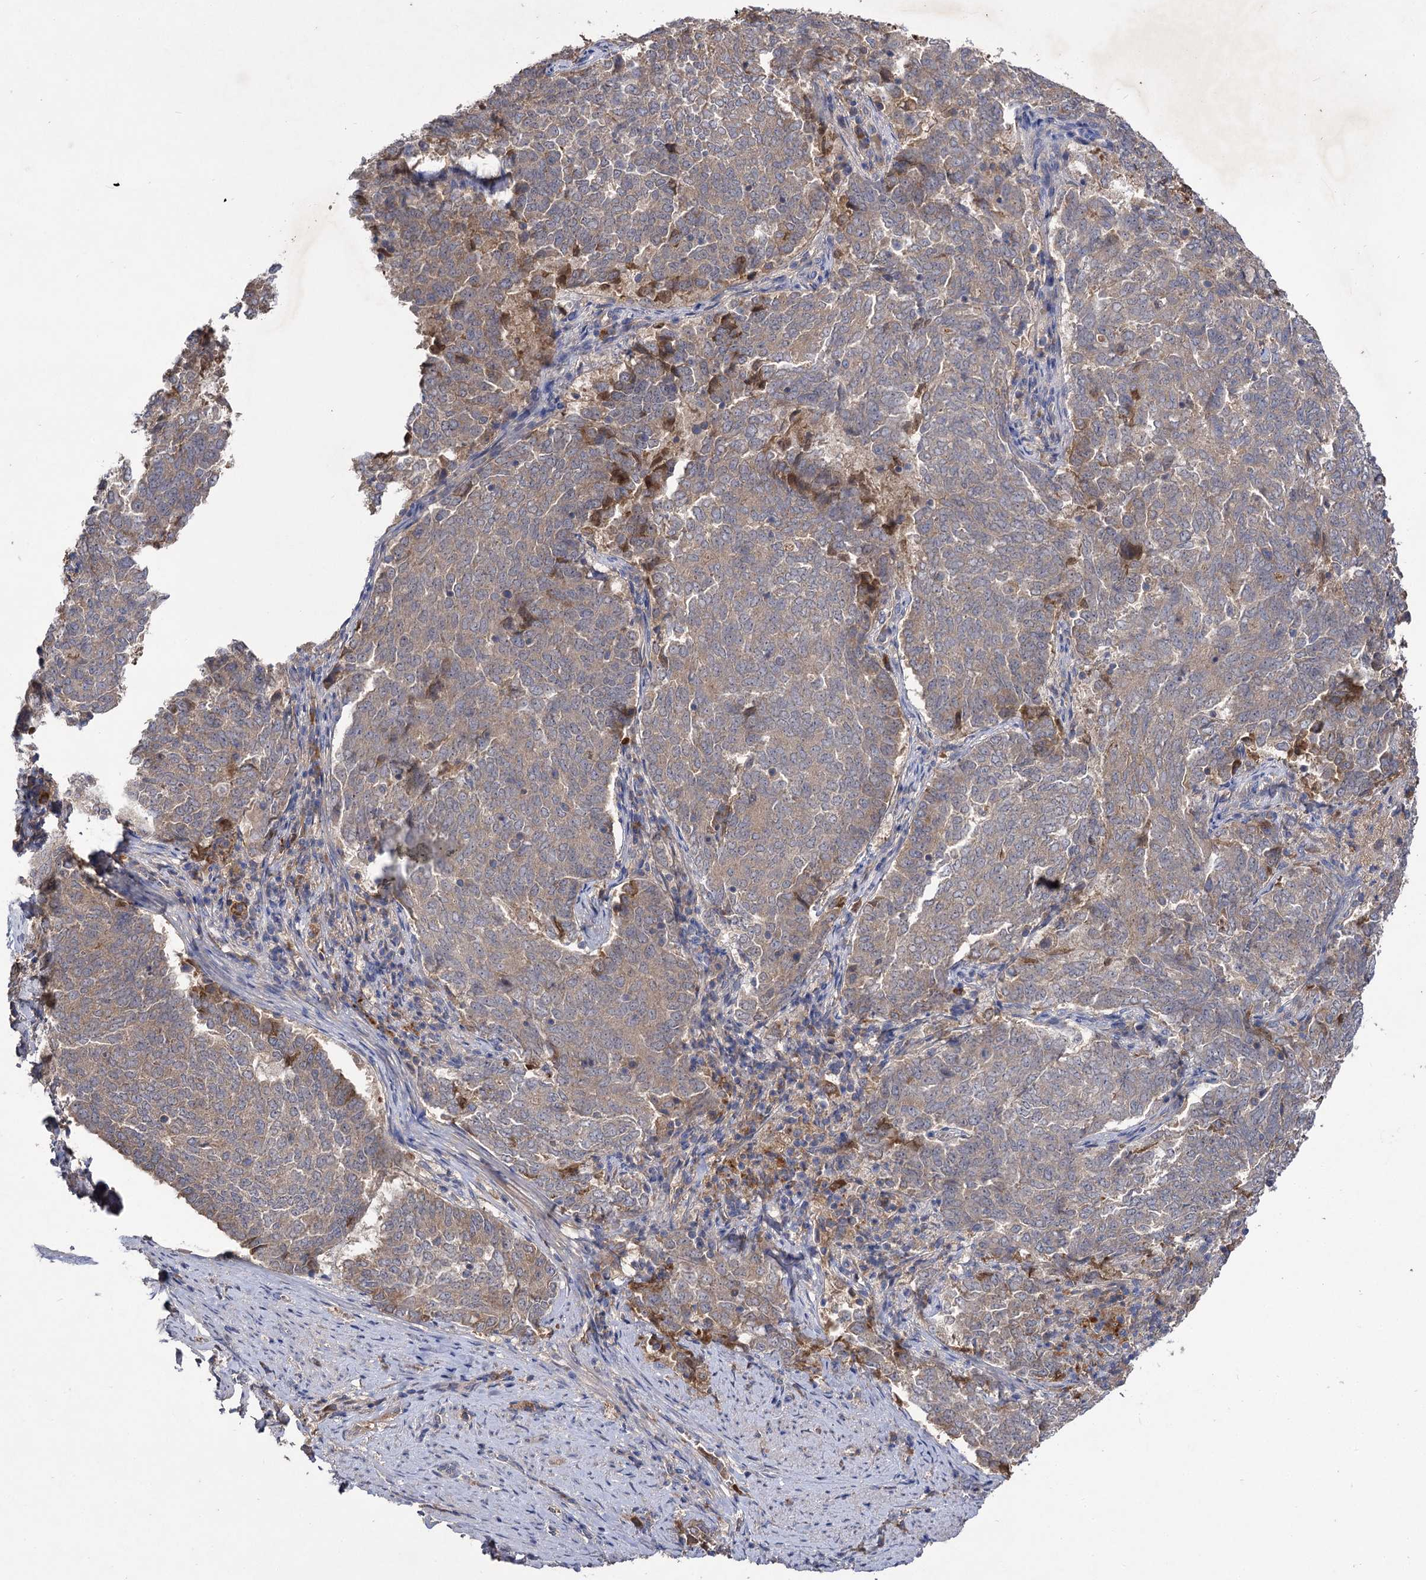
{"staining": {"intensity": "weak", "quantity": "25%-75%", "location": "cytoplasmic/membranous"}, "tissue": "endometrial cancer", "cell_type": "Tumor cells", "image_type": "cancer", "snomed": [{"axis": "morphology", "description": "Adenocarcinoma, NOS"}, {"axis": "topography", "description": "Endometrium"}], "caption": "Protein analysis of endometrial cancer (adenocarcinoma) tissue demonstrates weak cytoplasmic/membranous positivity in approximately 25%-75% of tumor cells.", "gene": "USP50", "patient": {"sex": "female", "age": 80}}